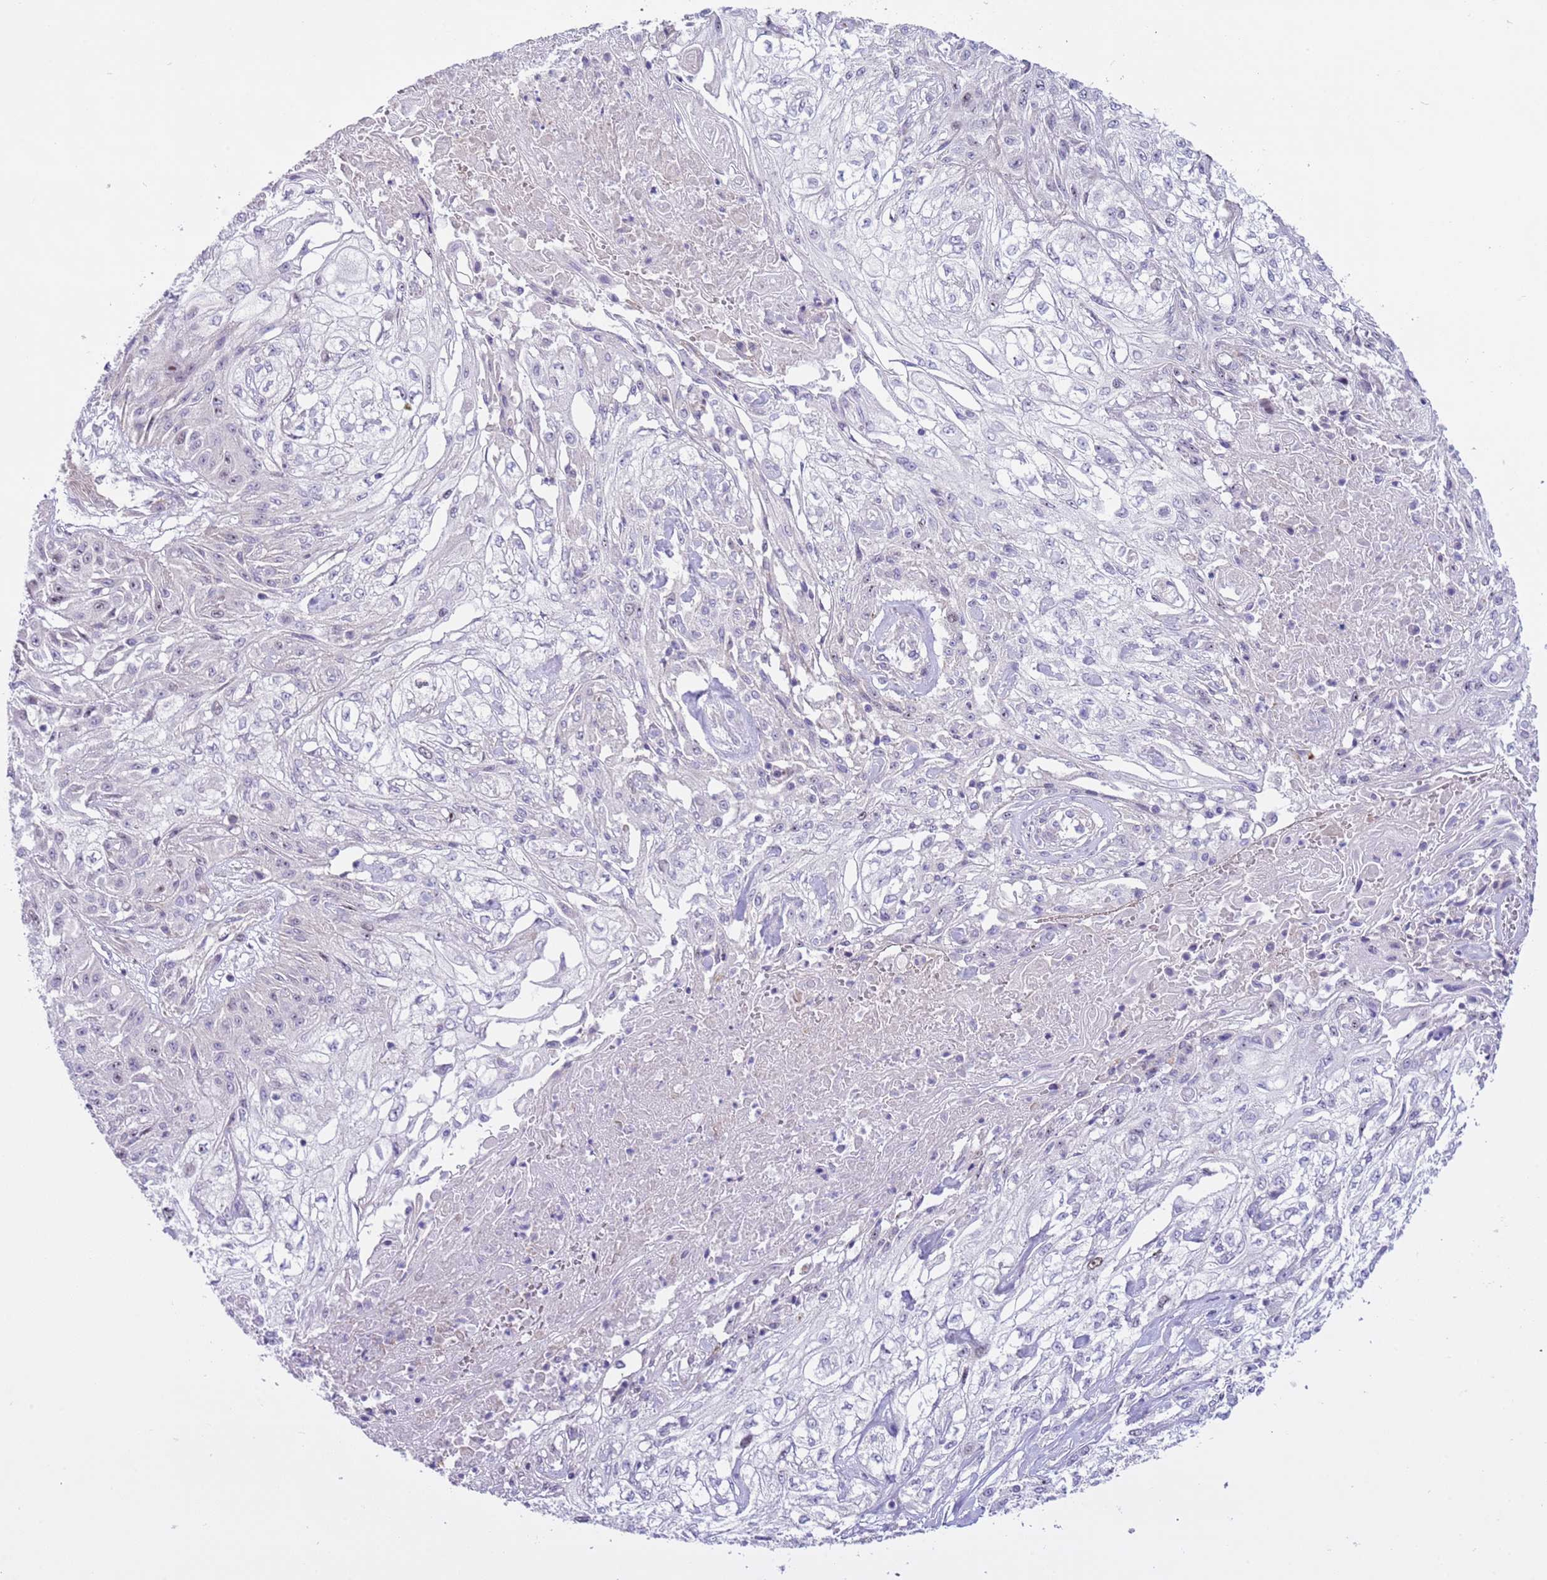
{"staining": {"intensity": "negative", "quantity": "none", "location": "none"}, "tissue": "skin cancer", "cell_type": "Tumor cells", "image_type": "cancer", "snomed": [{"axis": "morphology", "description": "Squamous cell carcinoma, NOS"}, {"axis": "morphology", "description": "Squamous cell carcinoma, metastatic, NOS"}, {"axis": "topography", "description": "Skin"}, {"axis": "topography", "description": "Lymph node"}], "caption": "The image displays no significant positivity in tumor cells of skin squamous cell carcinoma.", "gene": "FBRSL1", "patient": {"sex": "male", "age": 75}}